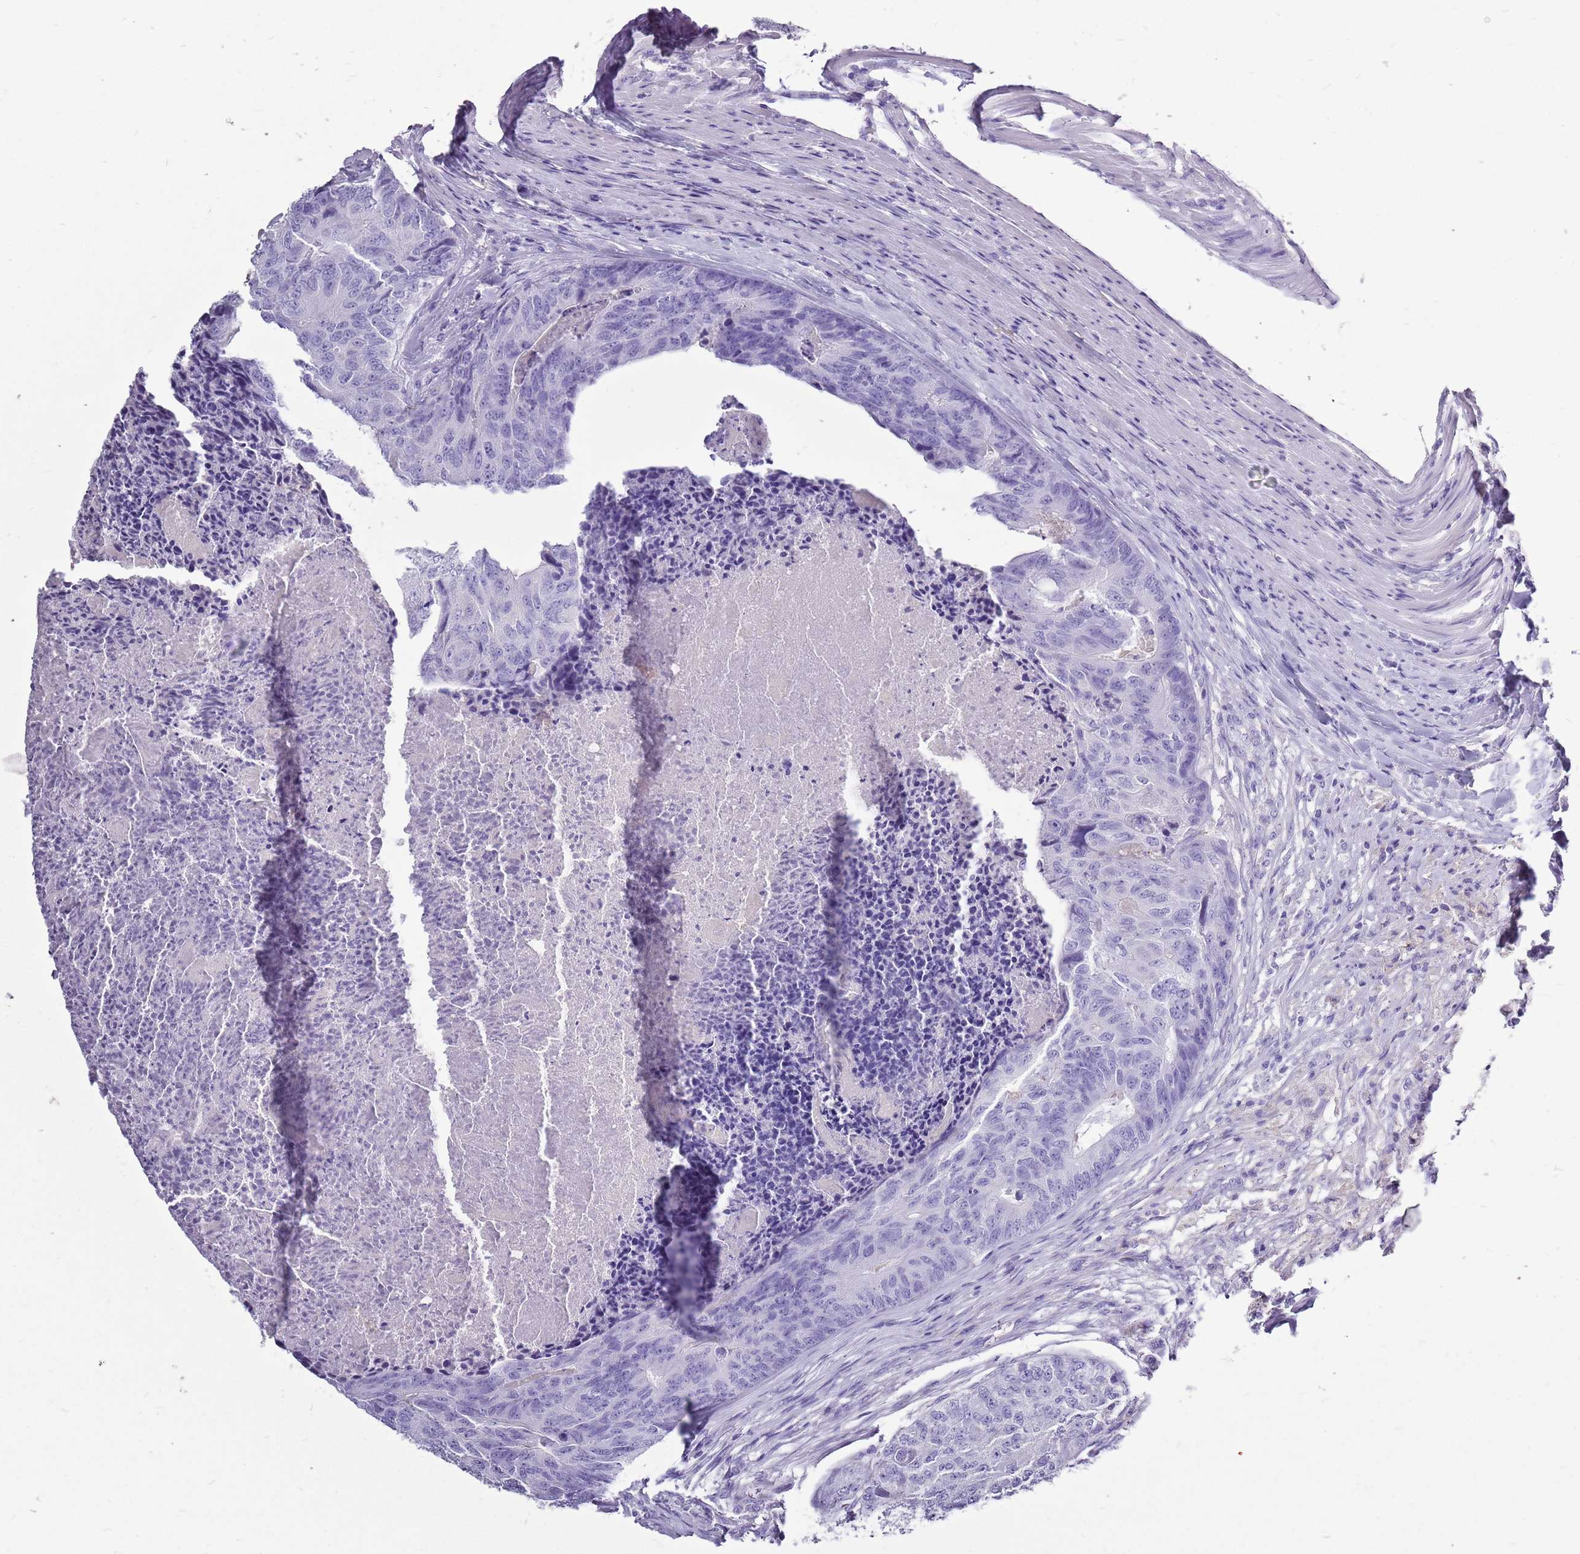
{"staining": {"intensity": "negative", "quantity": "none", "location": "none"}, "tissue": "colorectal cancer", "cell_type": "Tumor cells", "image_type": "cancer", "snomed": [{"axis": "morphology", "description": "Adenocarcinoma, NOS"}, {"axis": "topography", "description": "Colon"}], "caption": "Human adenocarcinoma (colorectal) stained for a protein using immunohistochemistry (IHC) demonstrates no positivity in tumor cells.", "gene": "ACSS3", "patient": {"sex": "female", "age": 67}}